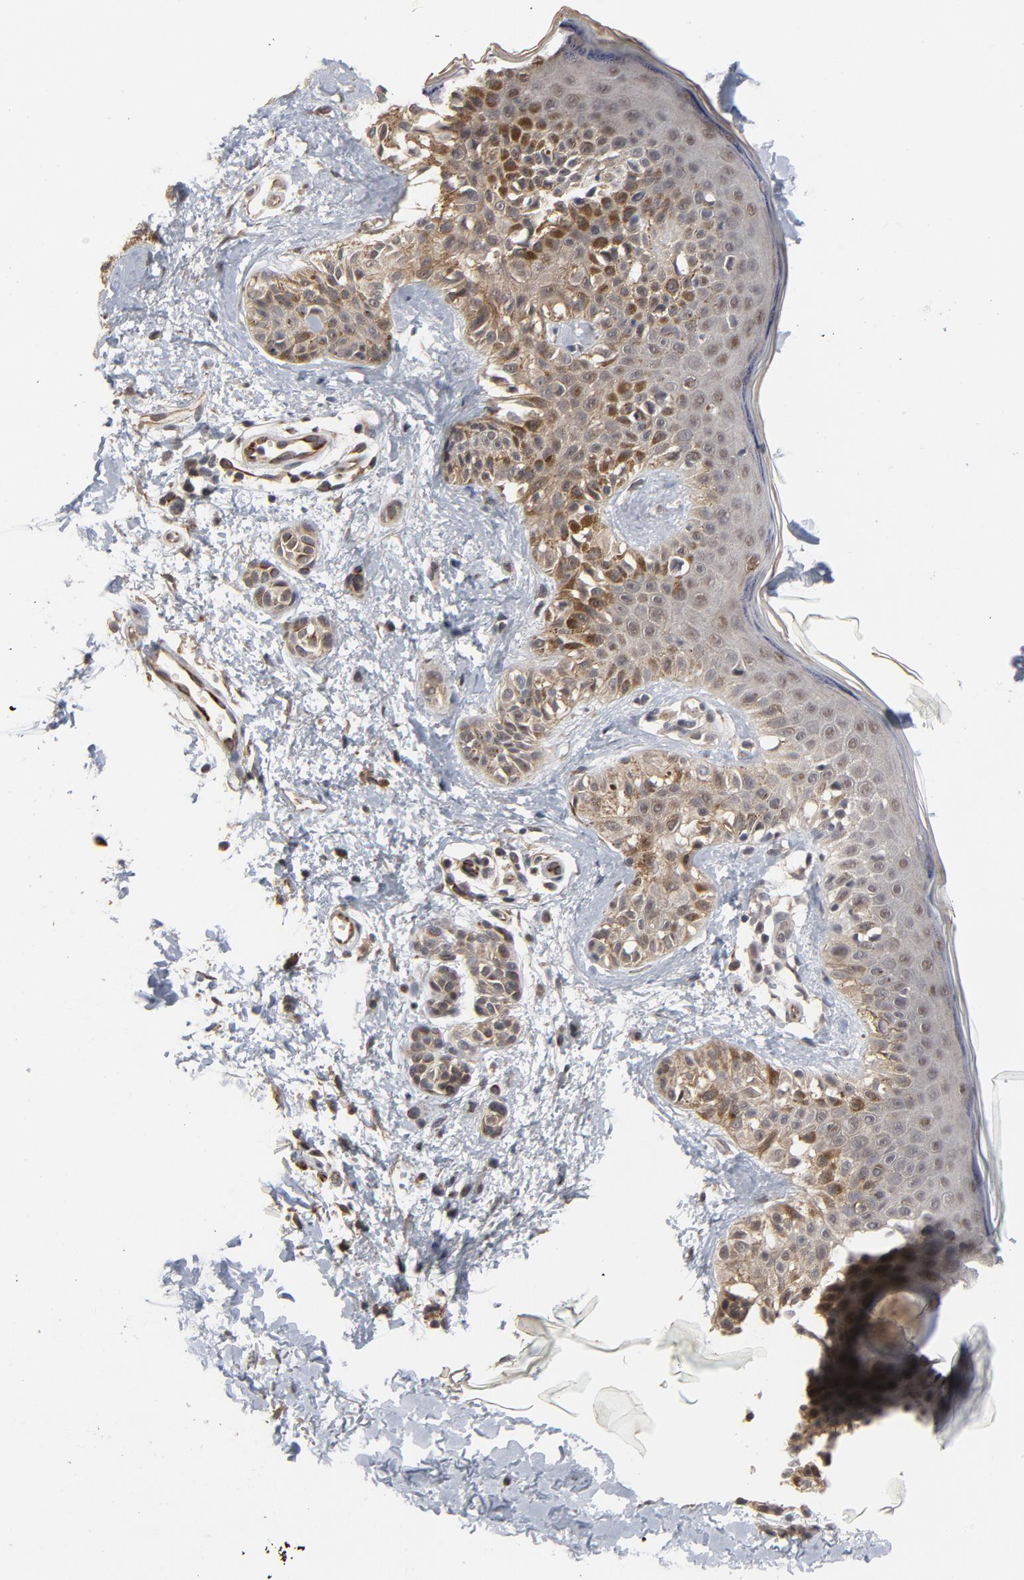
{"staining": {"intensity": "negative", "quantity": "none", "location": "none"}, "tissue": "melanoma", "cell_type": "Tumor cells", "image_type": "cancer", "snomed": [{"axis": "morphology", "description": "Normal tissue, NOS"}, {"axis": "morphology", "description": "Malignant melanoma, NOS"}, {"axis": "topography", "description": "Skin"}], "caption": "An immunohistochemistry image of melanoma is shown. There is no staining in tumor cells of melanoma.", "gene": "RTL5", "patient": {"sex": "male", "age": 83}}